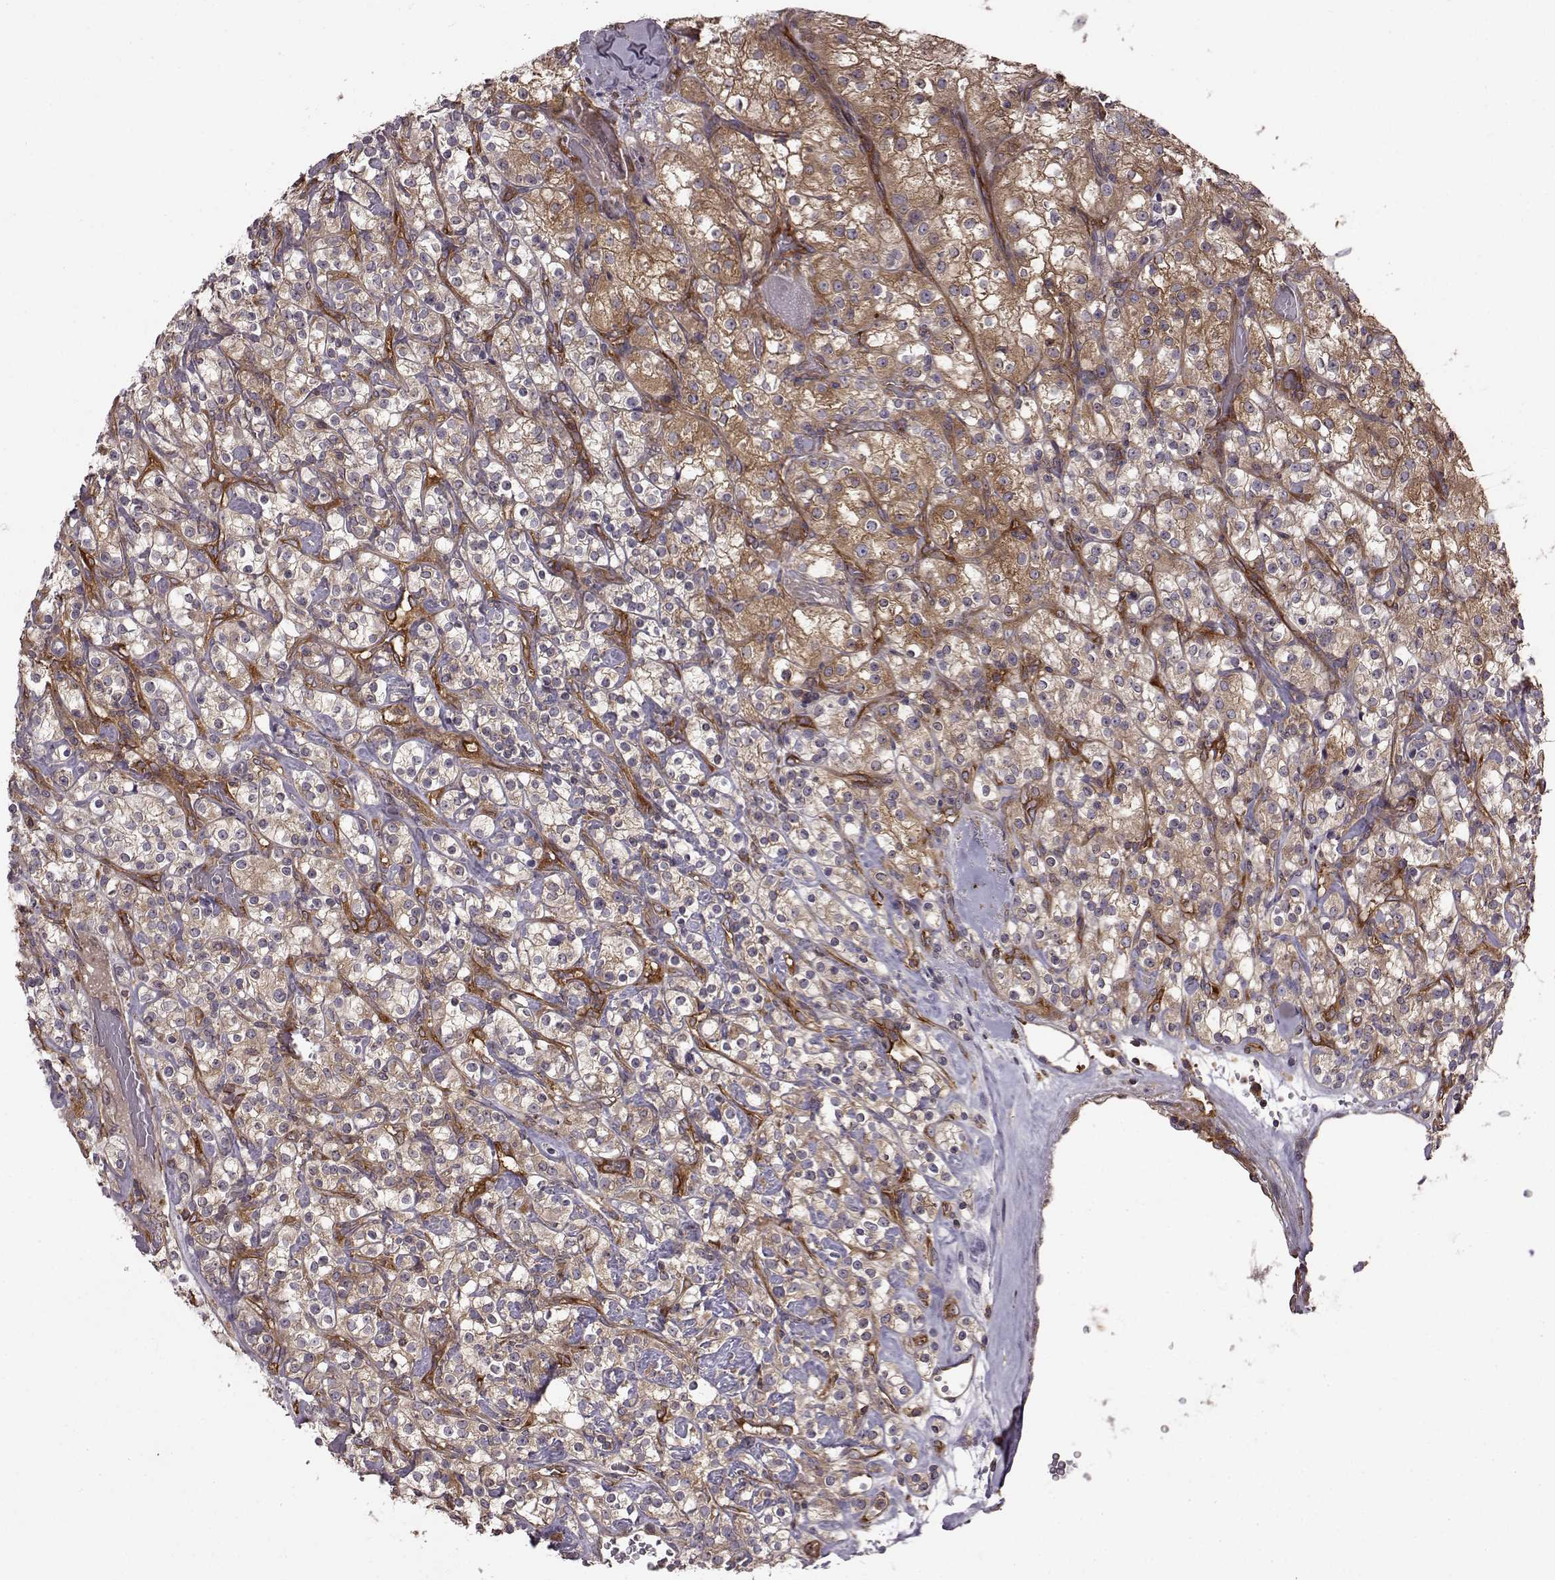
{"staining": {"intensity": "moderate", "quantity": "25%-75%", "location": "cytoplasmic/membranous"}, "tissue": "renal cancer", "cell_type": "Tumor cells", "image_type": "cancer", "snomed": [{"axis": "morphology", "description": "Adenocarcinoma, NOS"}, {"axis": "topography", "description": "Kidney"}], "caption": "Renal adenocarcinoma was stained to show a protein in brown. There is medium levels of moderate cytoplasmic/membranous staining in approximately 25%-75% of tumor cells. Using DAB (brown) and hematoxylin (blue) stains, captured at high magnification using brightfield microscopy.", "gene": "RABGAP1", "patient": {"sex": "male", "age": 77}}